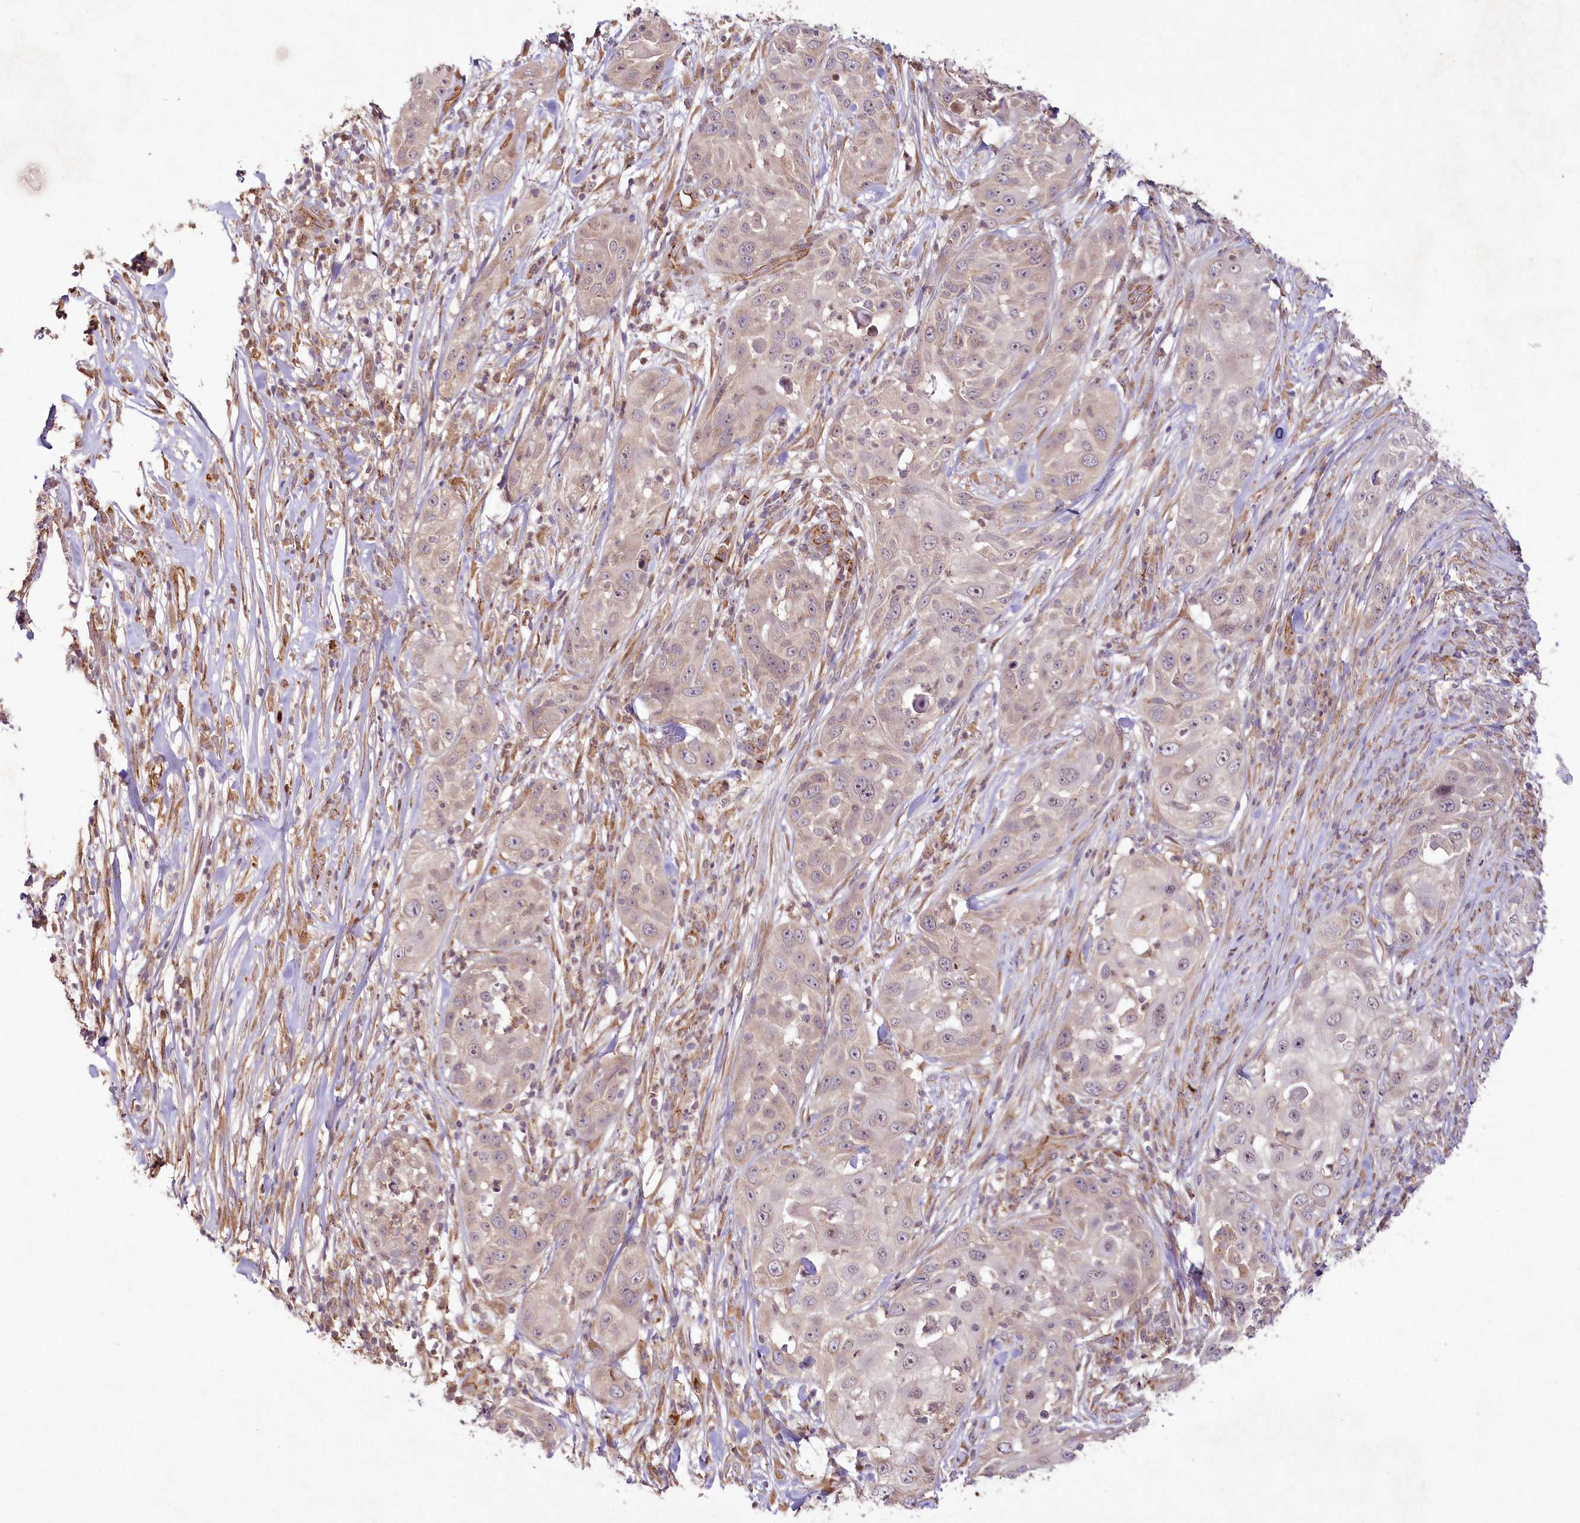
{"staining": {"intensity": "weak", "quantity": "<25%", "location": "nuclear"}, "tissue": "skin cancer", "cell_type": "Tumor cells", "image_type": "cancer", "snomed": [{"axis": "morphology", "description": "Squamous cell carcinoma, NOS"}, {"axis": "topography", "description": "Skin"}], "caption": "A high-resolution histopathology image shows immunohistochemistry staining of squamous cell carcinoma (skin), which displays no significant positivity in tumor cells.", "gene": "ALKBH8", "patient": {"sex": "female", "age": 44}}